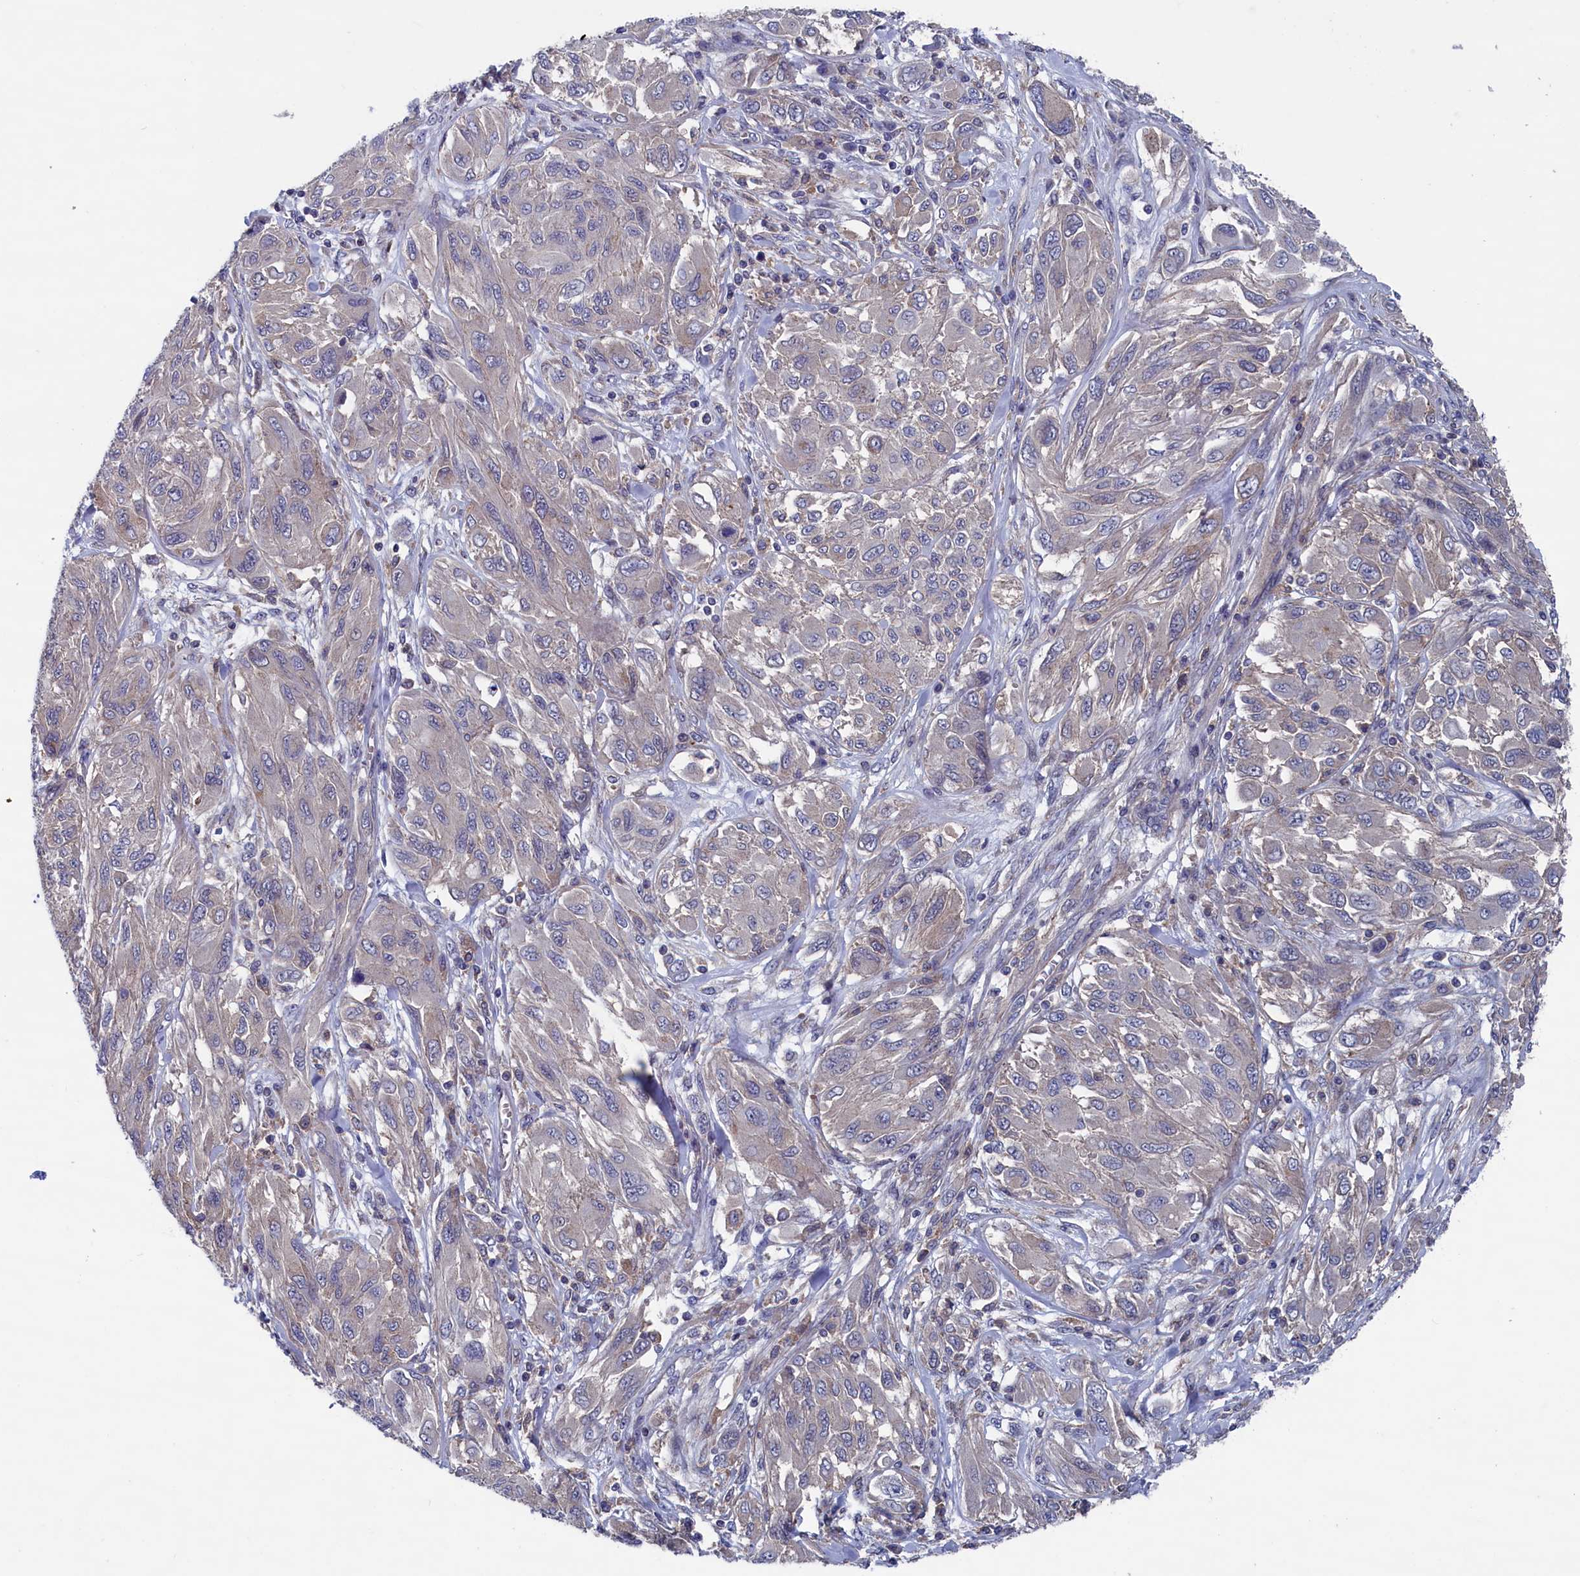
{"staining": {"intensity": "negative", "quantity": "none", "location": "none"}, "tissue": "melanoma", "cell_type": "Tumor cells", "image_type": "cancer", "snomed": [{"axis": "morphology", "description": "Malignant melanoma, NOS"}, {"axis": "topography", "description": "Skin"}], "caption": "Tumor cells are negative for protein expression in human malignant melanoma.", "gene": "SPATA13", "patient": {"sex": "female", "age": 91}}